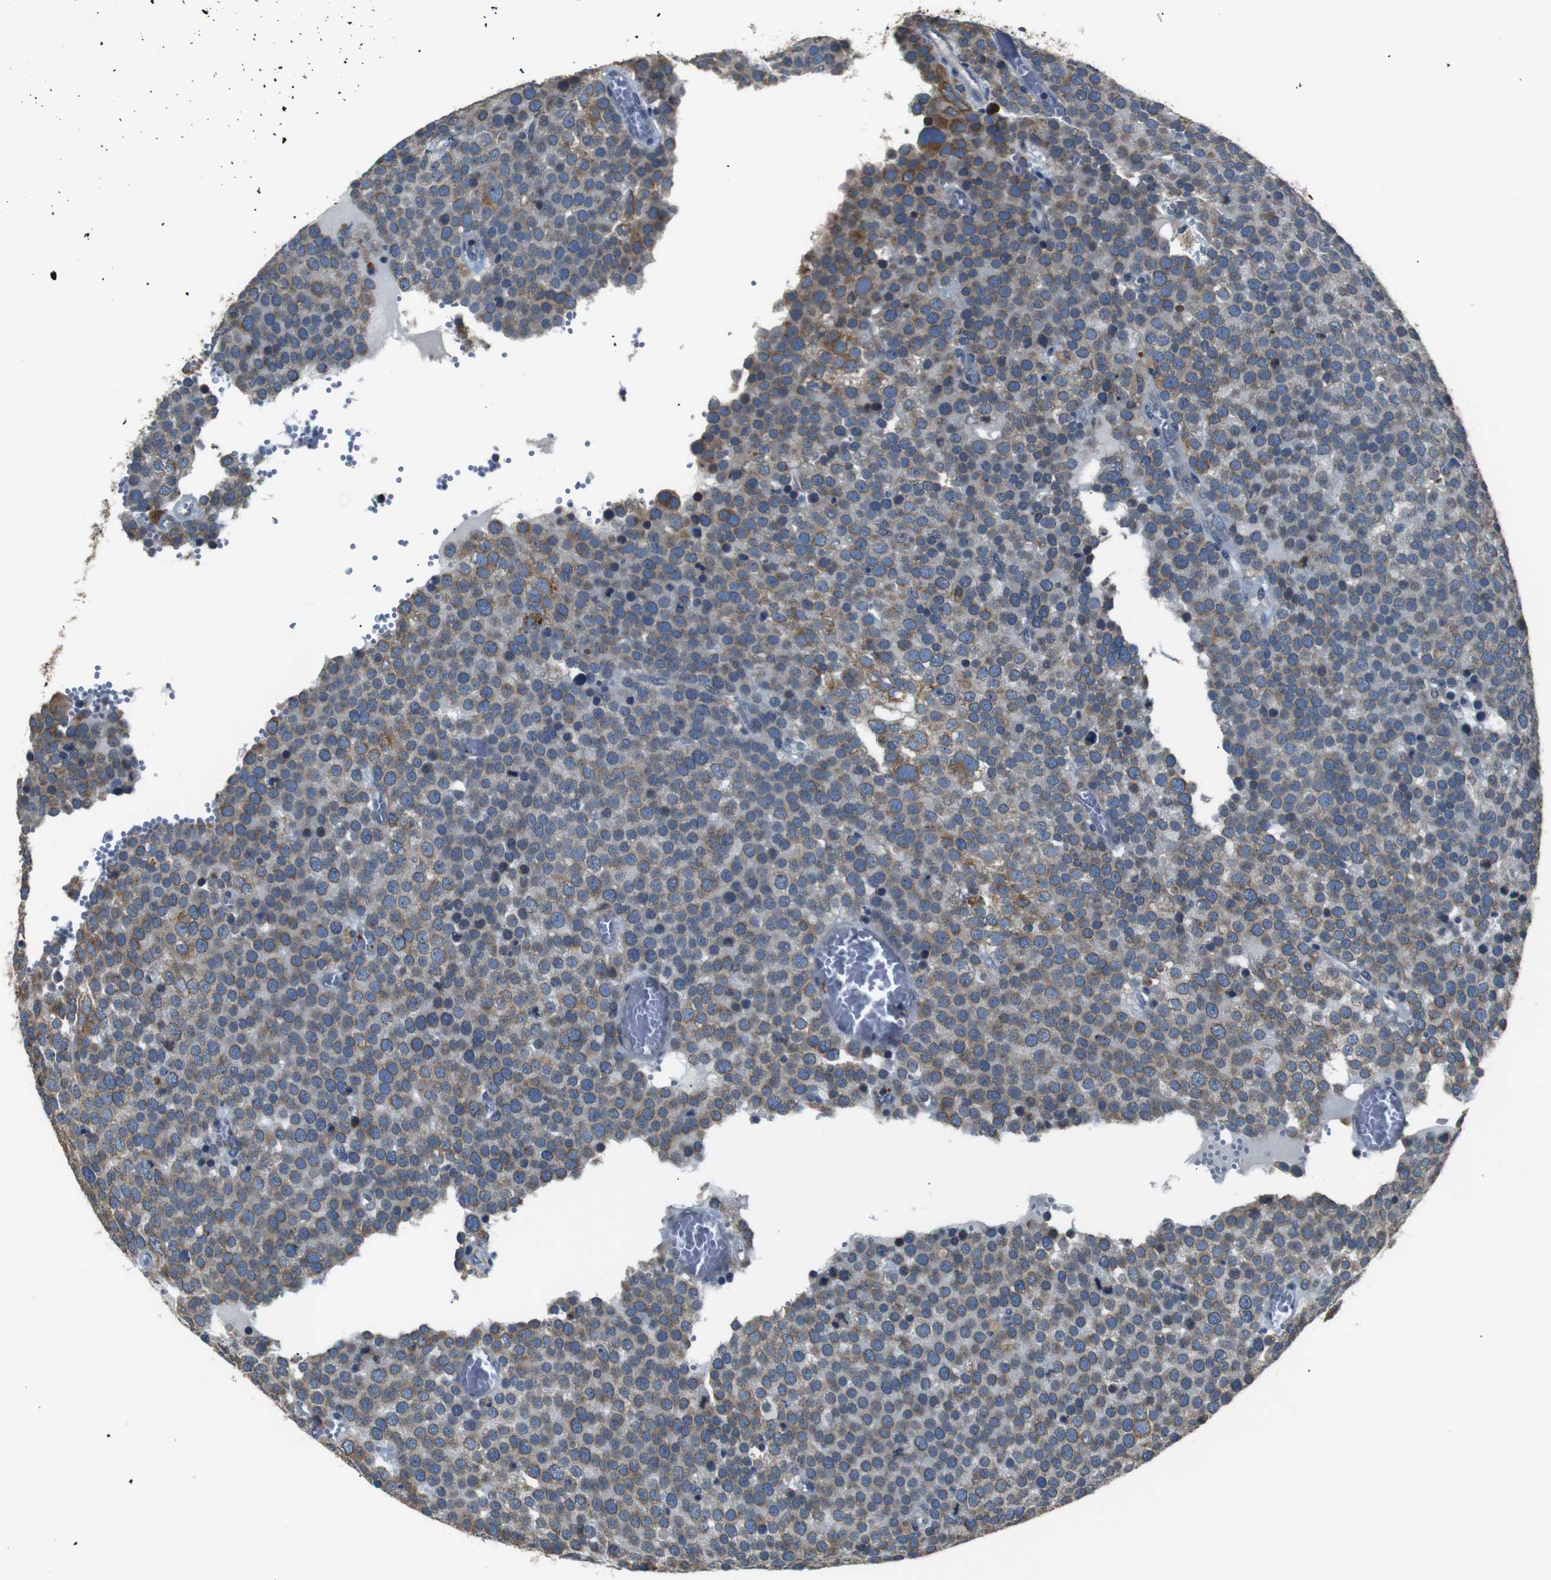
{"staining": {"intensity": "moderate", "quantity": "<25%", "location": "cytoplasmic/membranous"}, "tissue": "testis cancer", "cell_type": "Tumor cells", "image_type": "cancer", "snomed": [{"axis": "morphology", "description": "Normal tissue, NOS"}, {"axis": "morphology", "description": "Seminoma, NOS"}, {"axis": "topography", "description": "Testis"}], "caption": "DAB (3,3'-diaminobenzidine) immunohistochemical staining of human testis cancer shows moderate cytoplasmic/membranous protein expression in approximately <25% of tumor cells. The protein is shown in brown color, while the nuclei are stained blue.", "gene": "TMED2", "patient": {"sex": "male", "age": 71}}